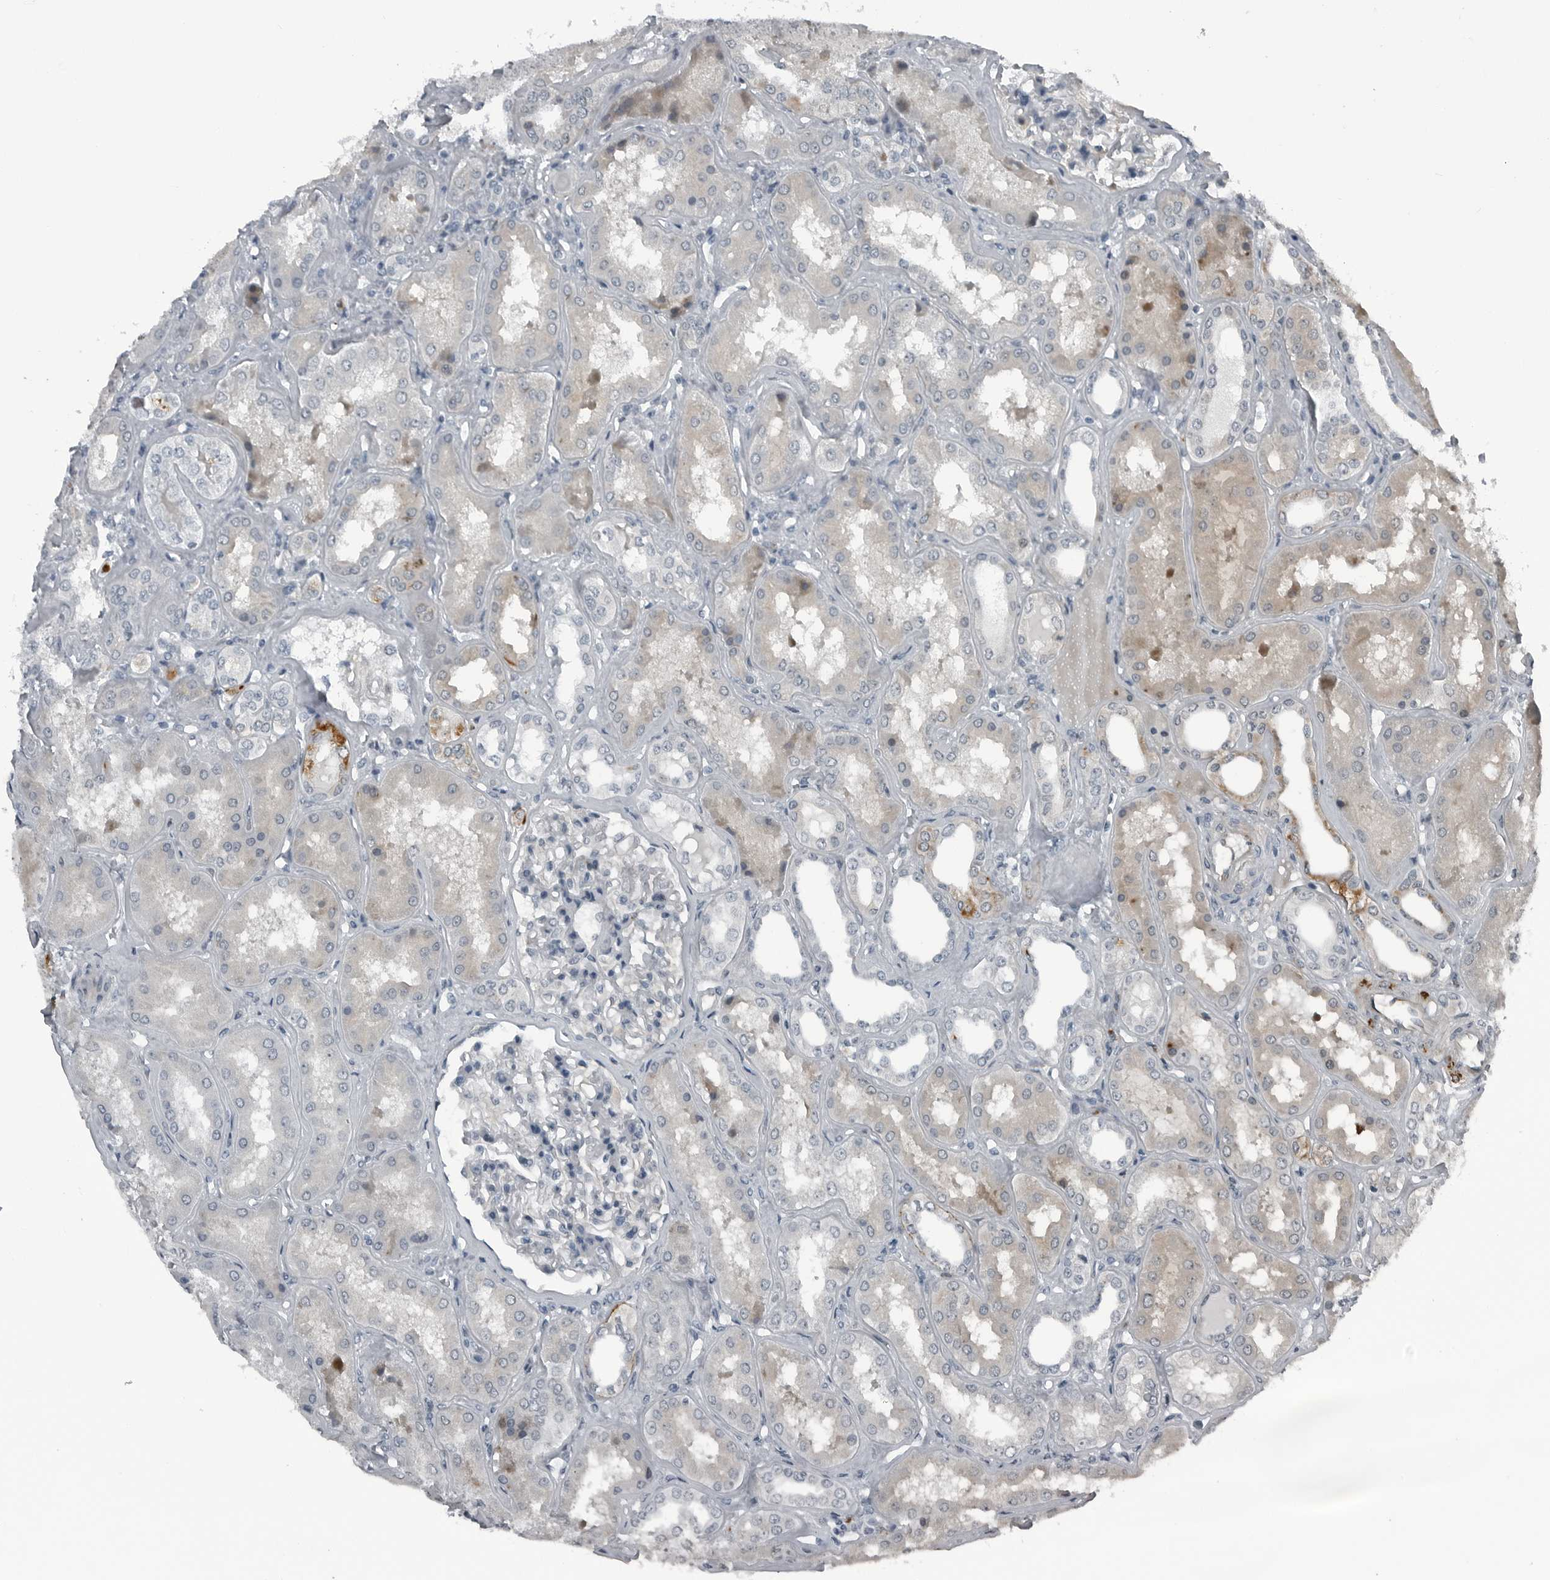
{"staining": {"intensity": "weak", "quantity": "<25%", "location": "cytoplasmic/membranous"}, "tissue": "kidney", "cell_type": "Cells in glomeruli", "image_type": "normal", "snomed": [{"axis": "morphology", "description": "Normal tissue, NOS"}, {"axis": "topography", "description": "Kidney"}], "caption": "Image shows no protein staining in cells in glomeruli of unremarkable kidney.", "gene": "GAK", "patient": {"sex": "female", "age": 56}}